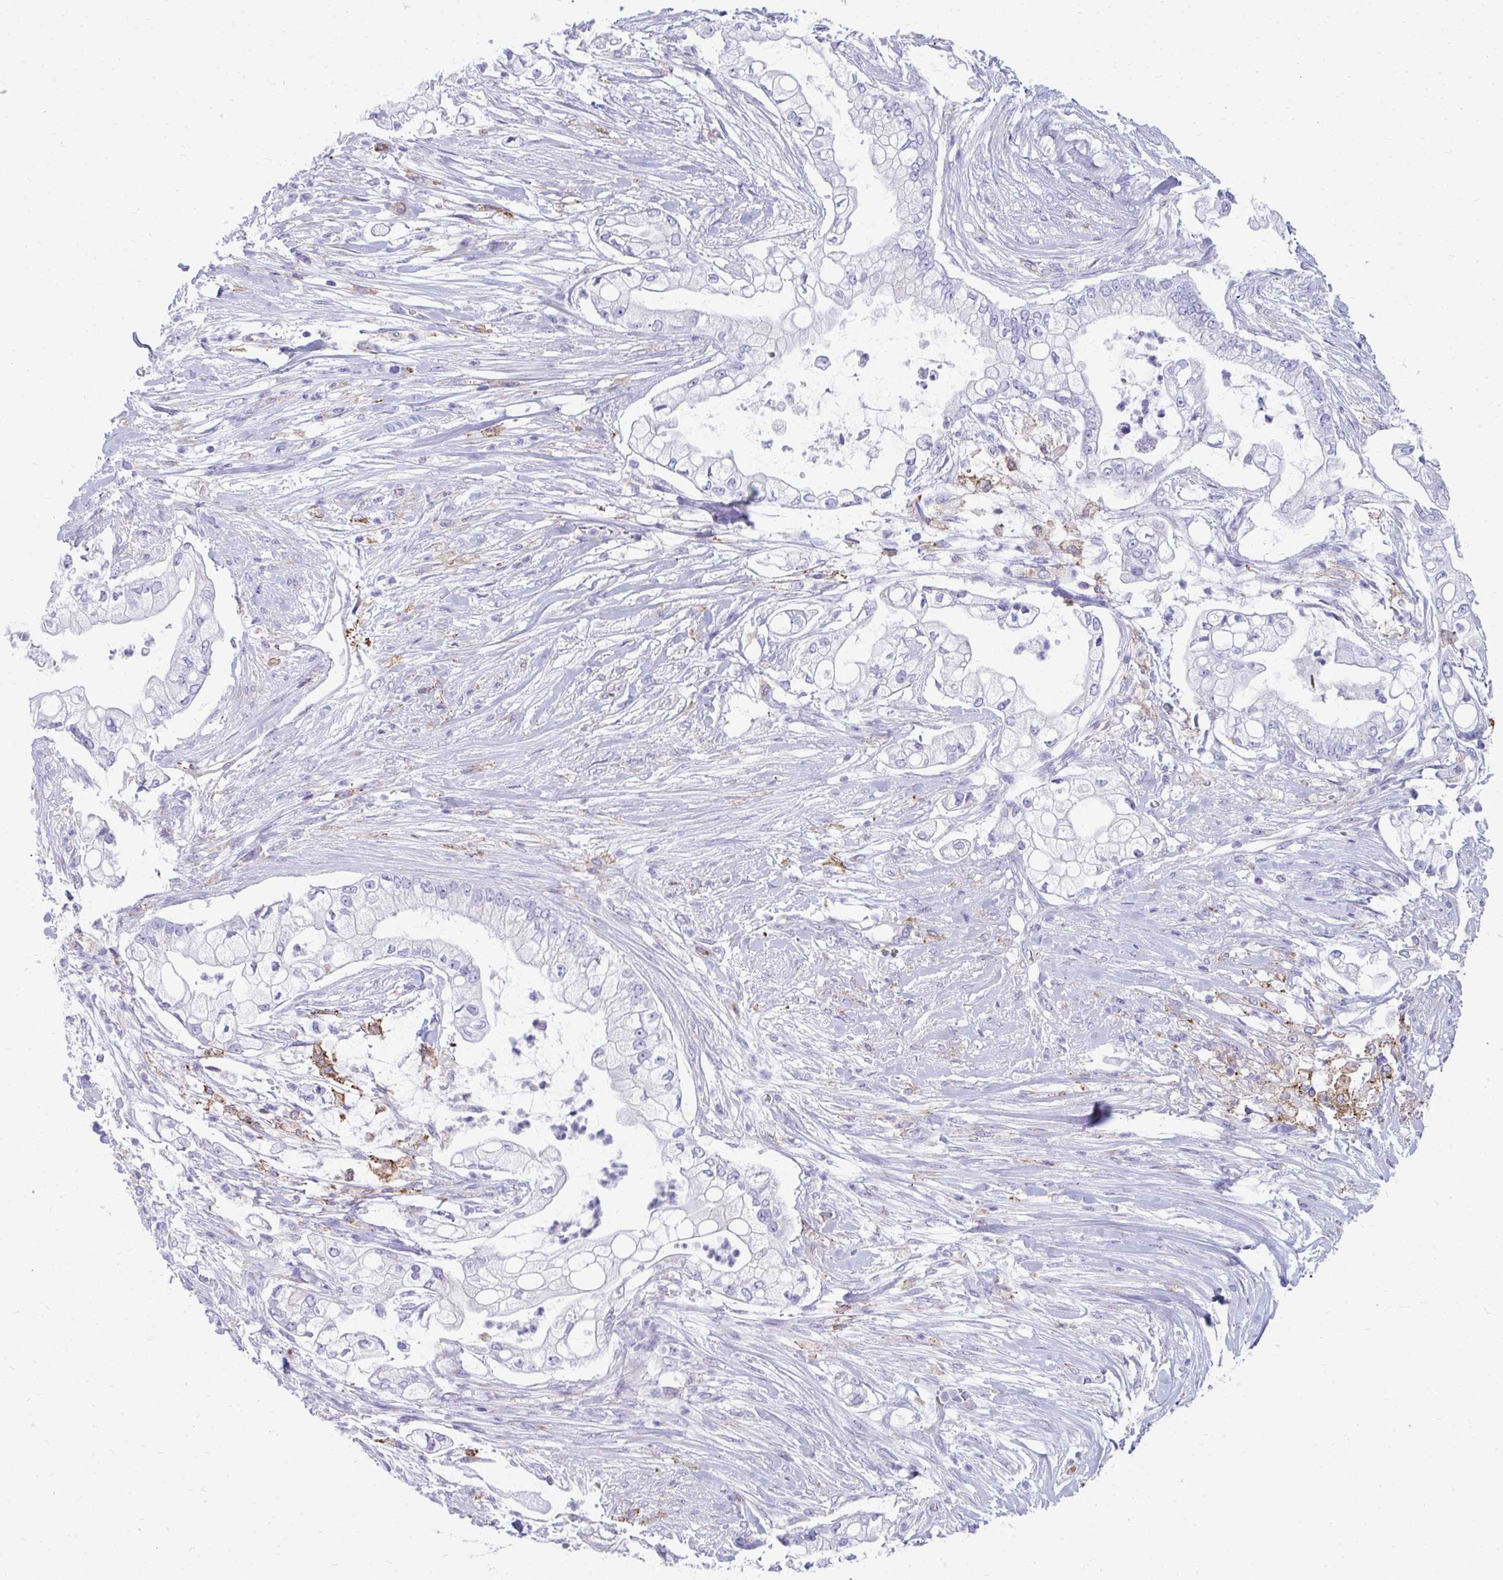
{"staining": {"intensity": "negative", "quantity": "none", "location": "none"}, "tissue": "pancreatic cancer", "cell_type": "Tumor cells", "image_type": "cancer", "snomed": [{"axis": "morphology", "description": "Adenocarcinoma, NOS"}, {"axis": "topography", "description": "Pancreas"}], "caption": "The histopathology image displays no staining of tumor cells in adenocarcinoma (pancreatic).", "gene": "CD163", "patient": {"sex": "female", "age": 69}}